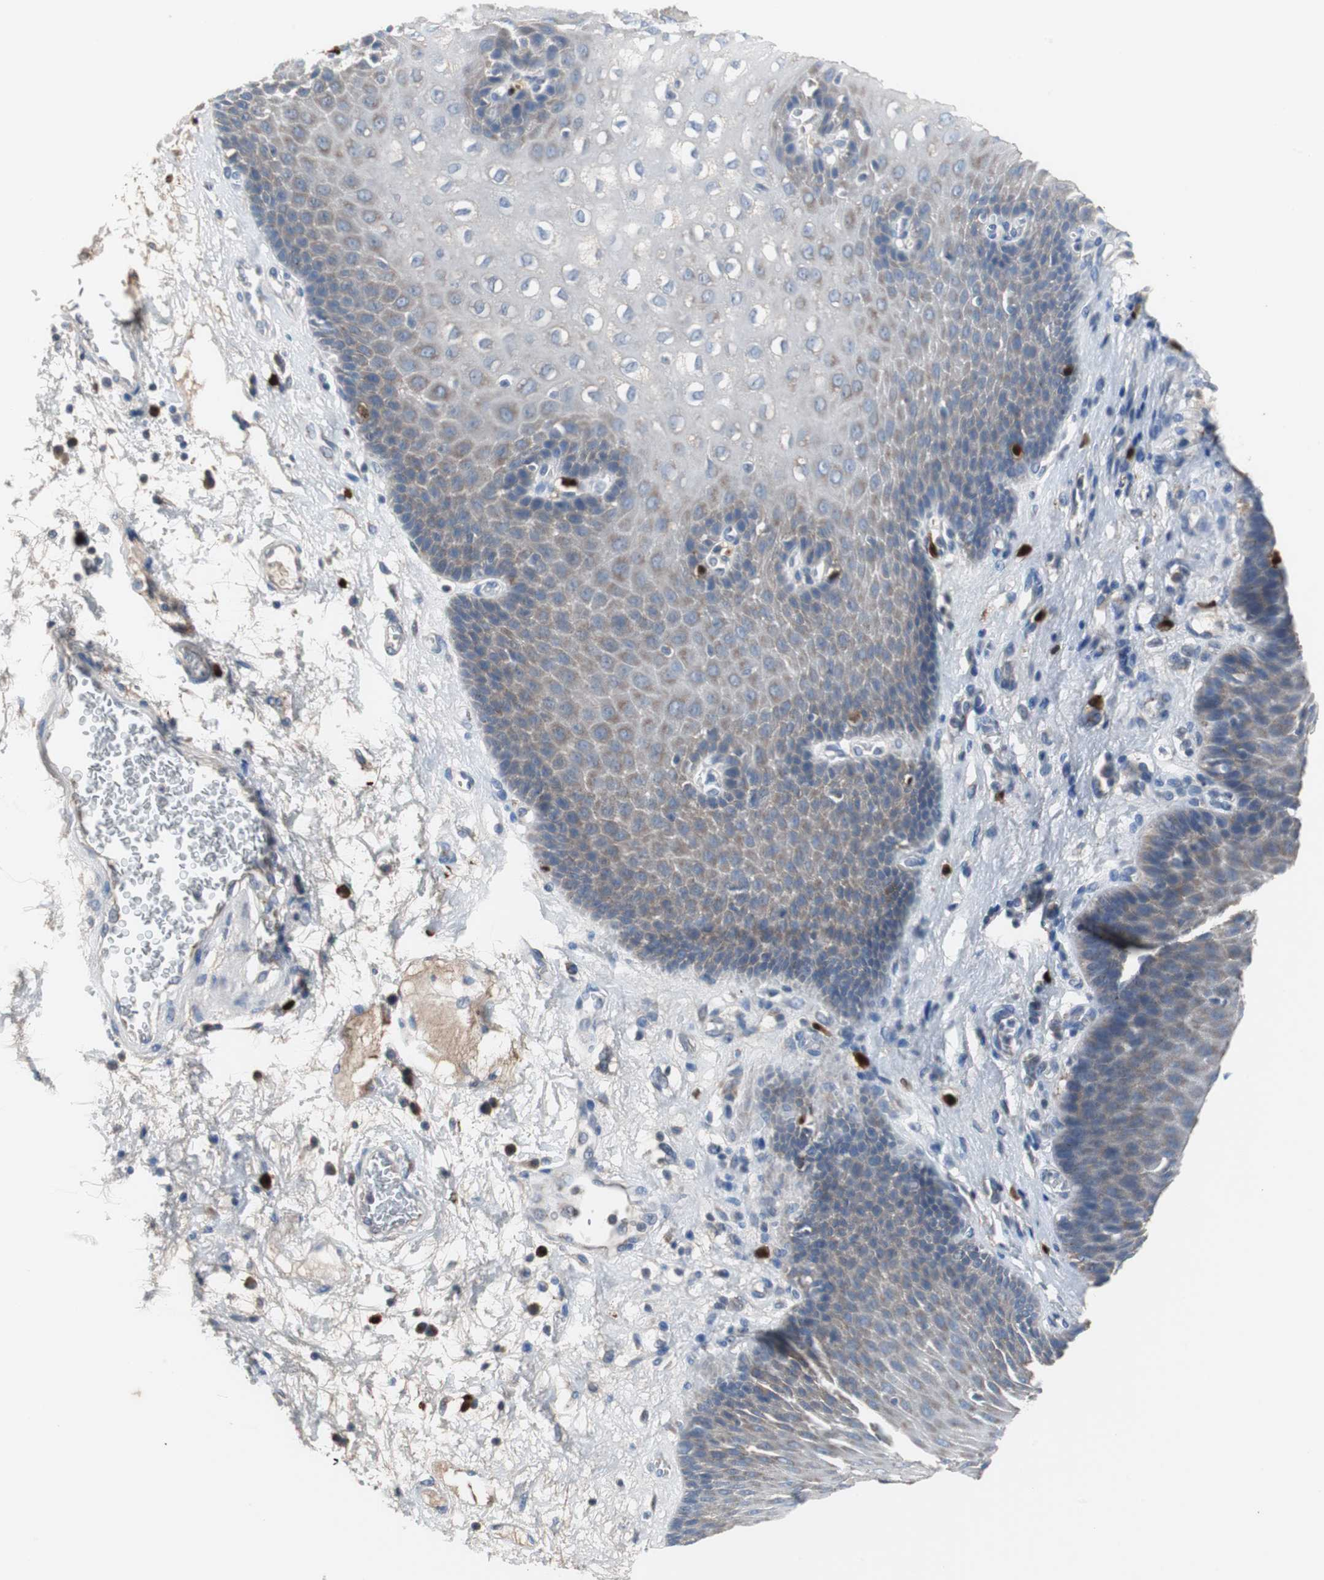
{"staining": {"intensity": "moderate", "quantity": "<25%", "location": "cytoplasmic/membranous"}, "tissue": "esophagus", "cell_type": "Squamous epithelial cells", "image_type": "normal", "snomed": [{"axis": "morphology", "description": "Normal tissue, NOS"}, {"axis": "topography", "description": "Esophagus"}], "caption": "Normal esophagus reveals moderate cytoplasmic/membranous positivity in approximately <25% of squamous epithelial cells.", "gene": "CALB2", "patient": {"sex": "male", "age": 48}}